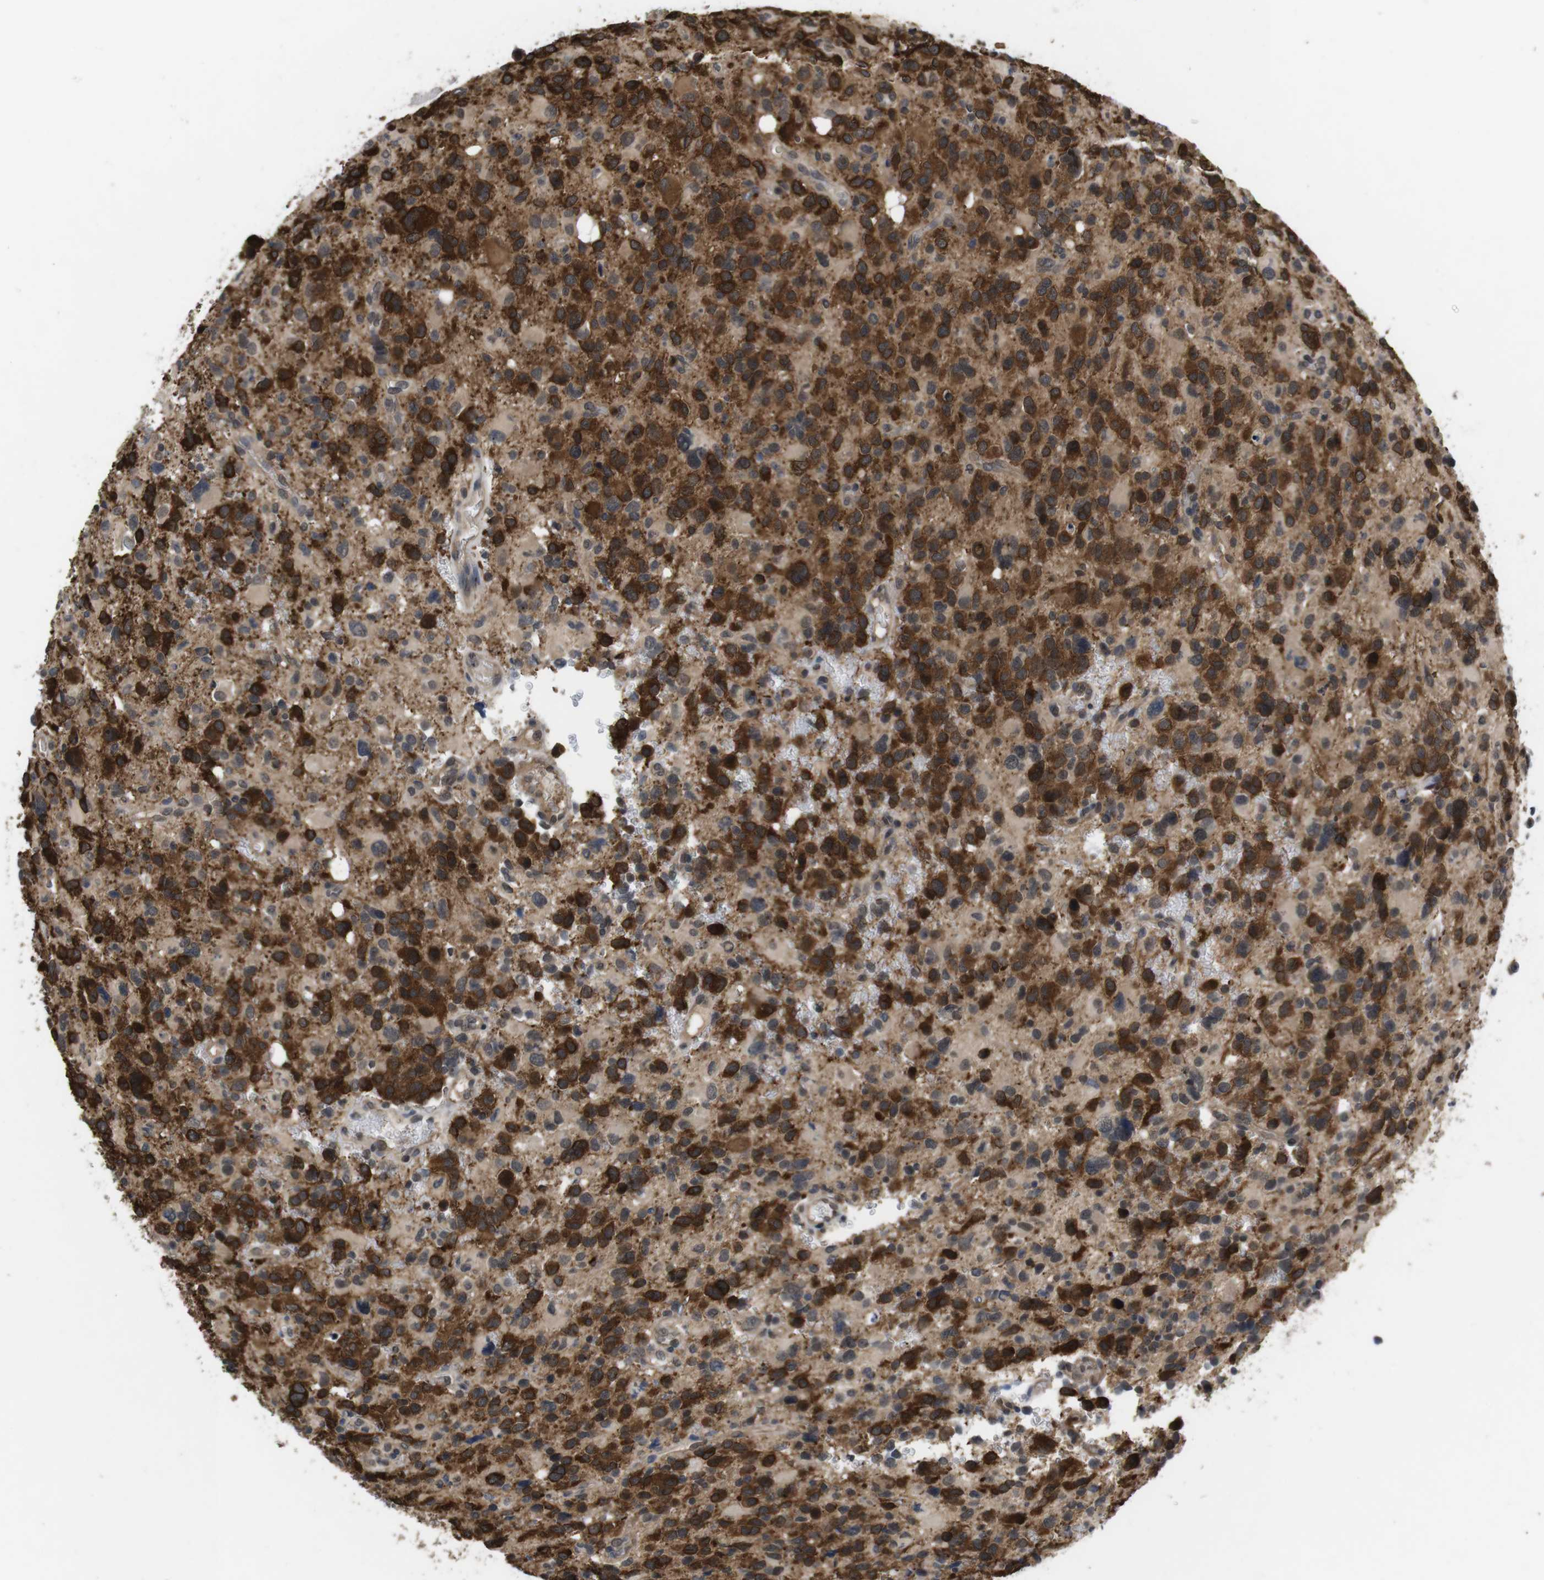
{"staining": {"intensity": "strong", "quantity": ">75%", "location": "cytoplasmic/membranous"}, "tissue": "glioma", "cell_type": "Tumor cells", "image_type": "cancer", "snomed": [{"axis": "morphology", "description": "Glioma, malignant, High grade"}, {"axis": "topography", "description": "Brain"}], "caption": "IHC (DAB) staining of human glioma displays strong cytoplasmic/membranous protein staining in about >75% of tumor cells.", "gene": "FADD", "patient": {"sex": "male", "age": 48}}